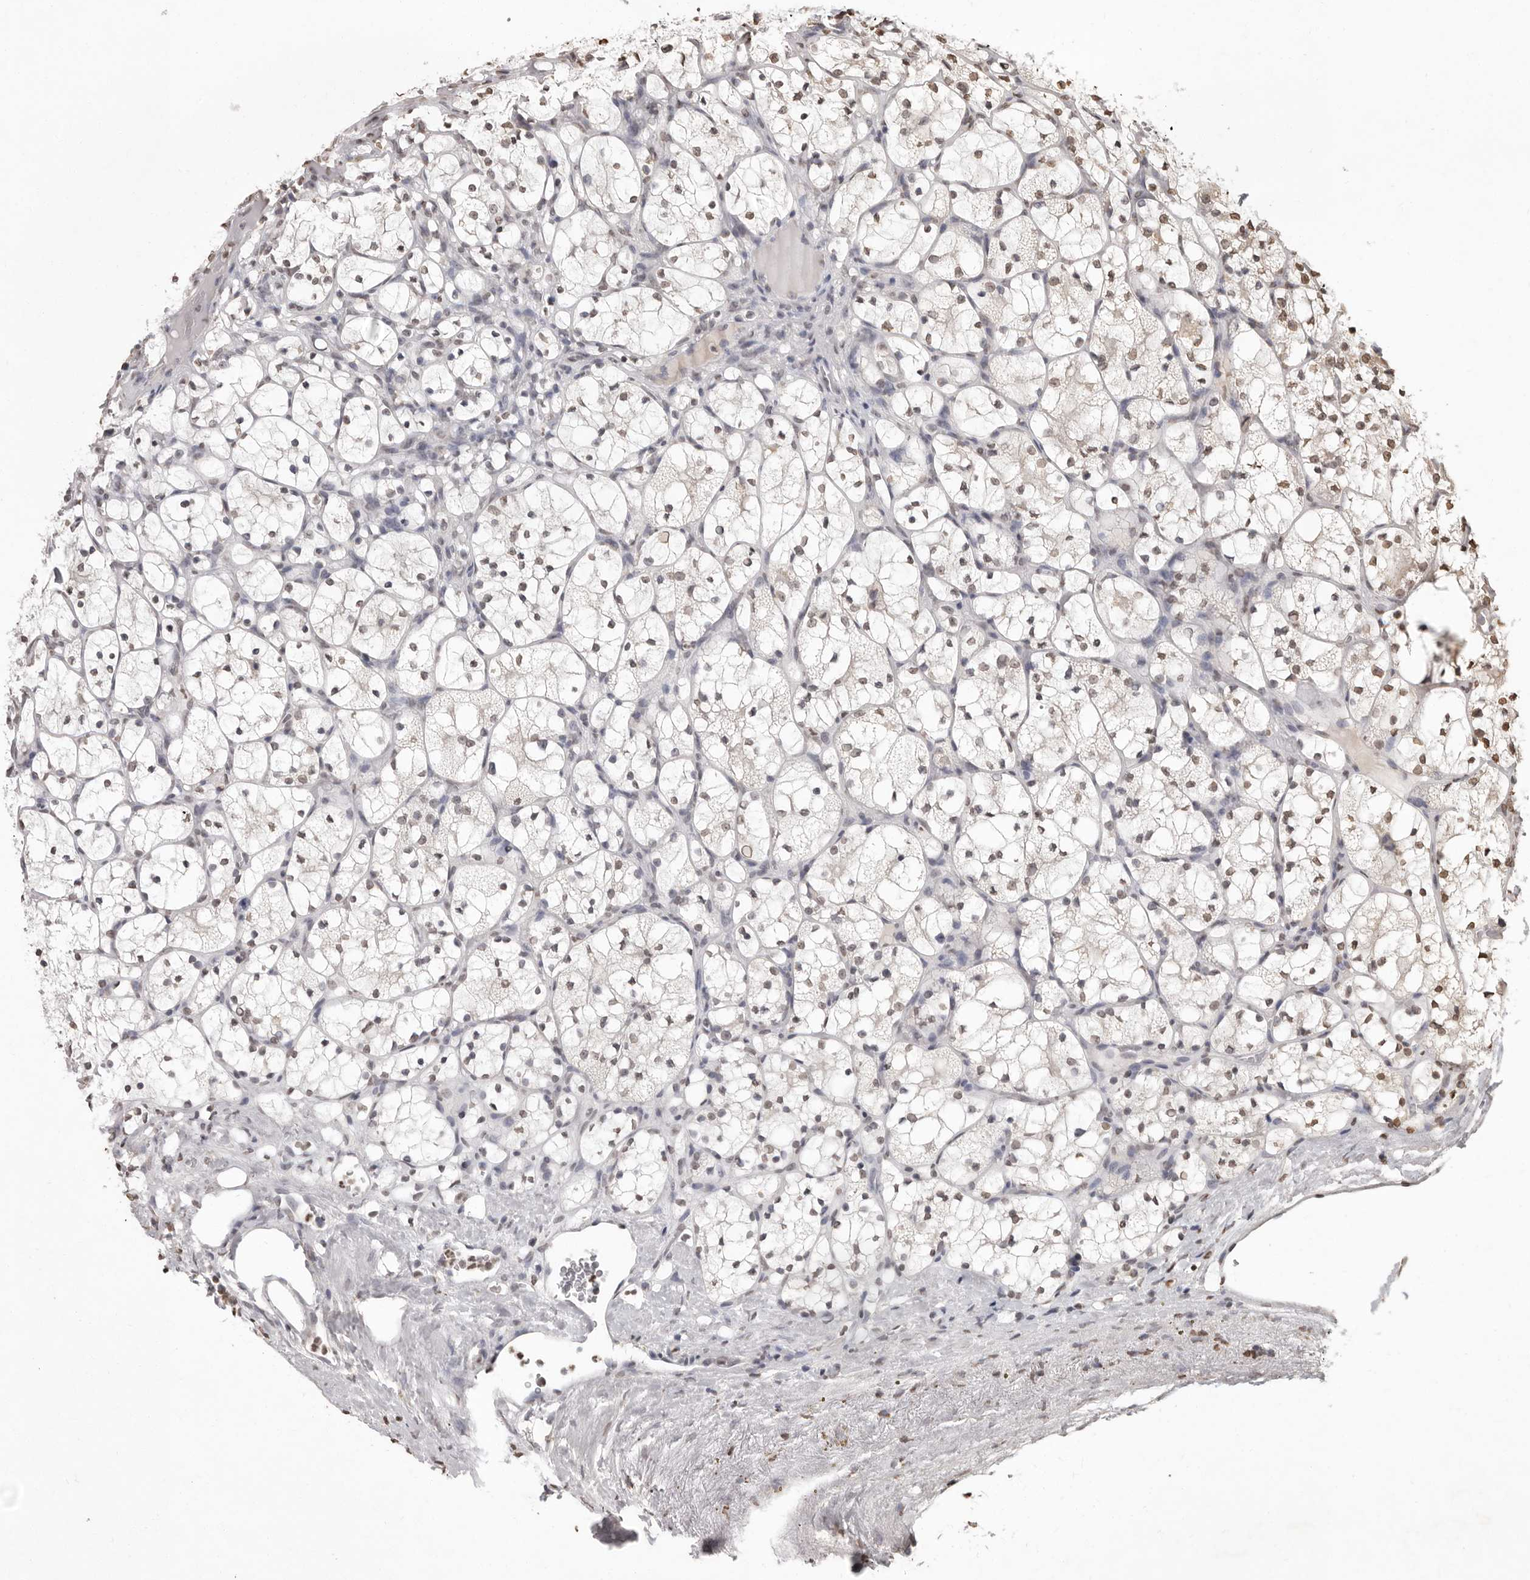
{"staining": {"intensity": "weak", "quantity": "<25%", "location": "nuclear"}, "tissue": "renal cancer", "cell_type": "Tumor cells", "image_type": "cancer", "snomed": [{"axis": "morphology", "description": "Adenocarcinoma, NOS"}, {"axis": "topography", "description": "Kidney"}], "caption": "A photomicrograph of renal adenocarcinoma stained for a protein demonstrates no brown staining in tumor cells.", "gene": "WDR45", "patient": {"sex": "female", "age": 69}}